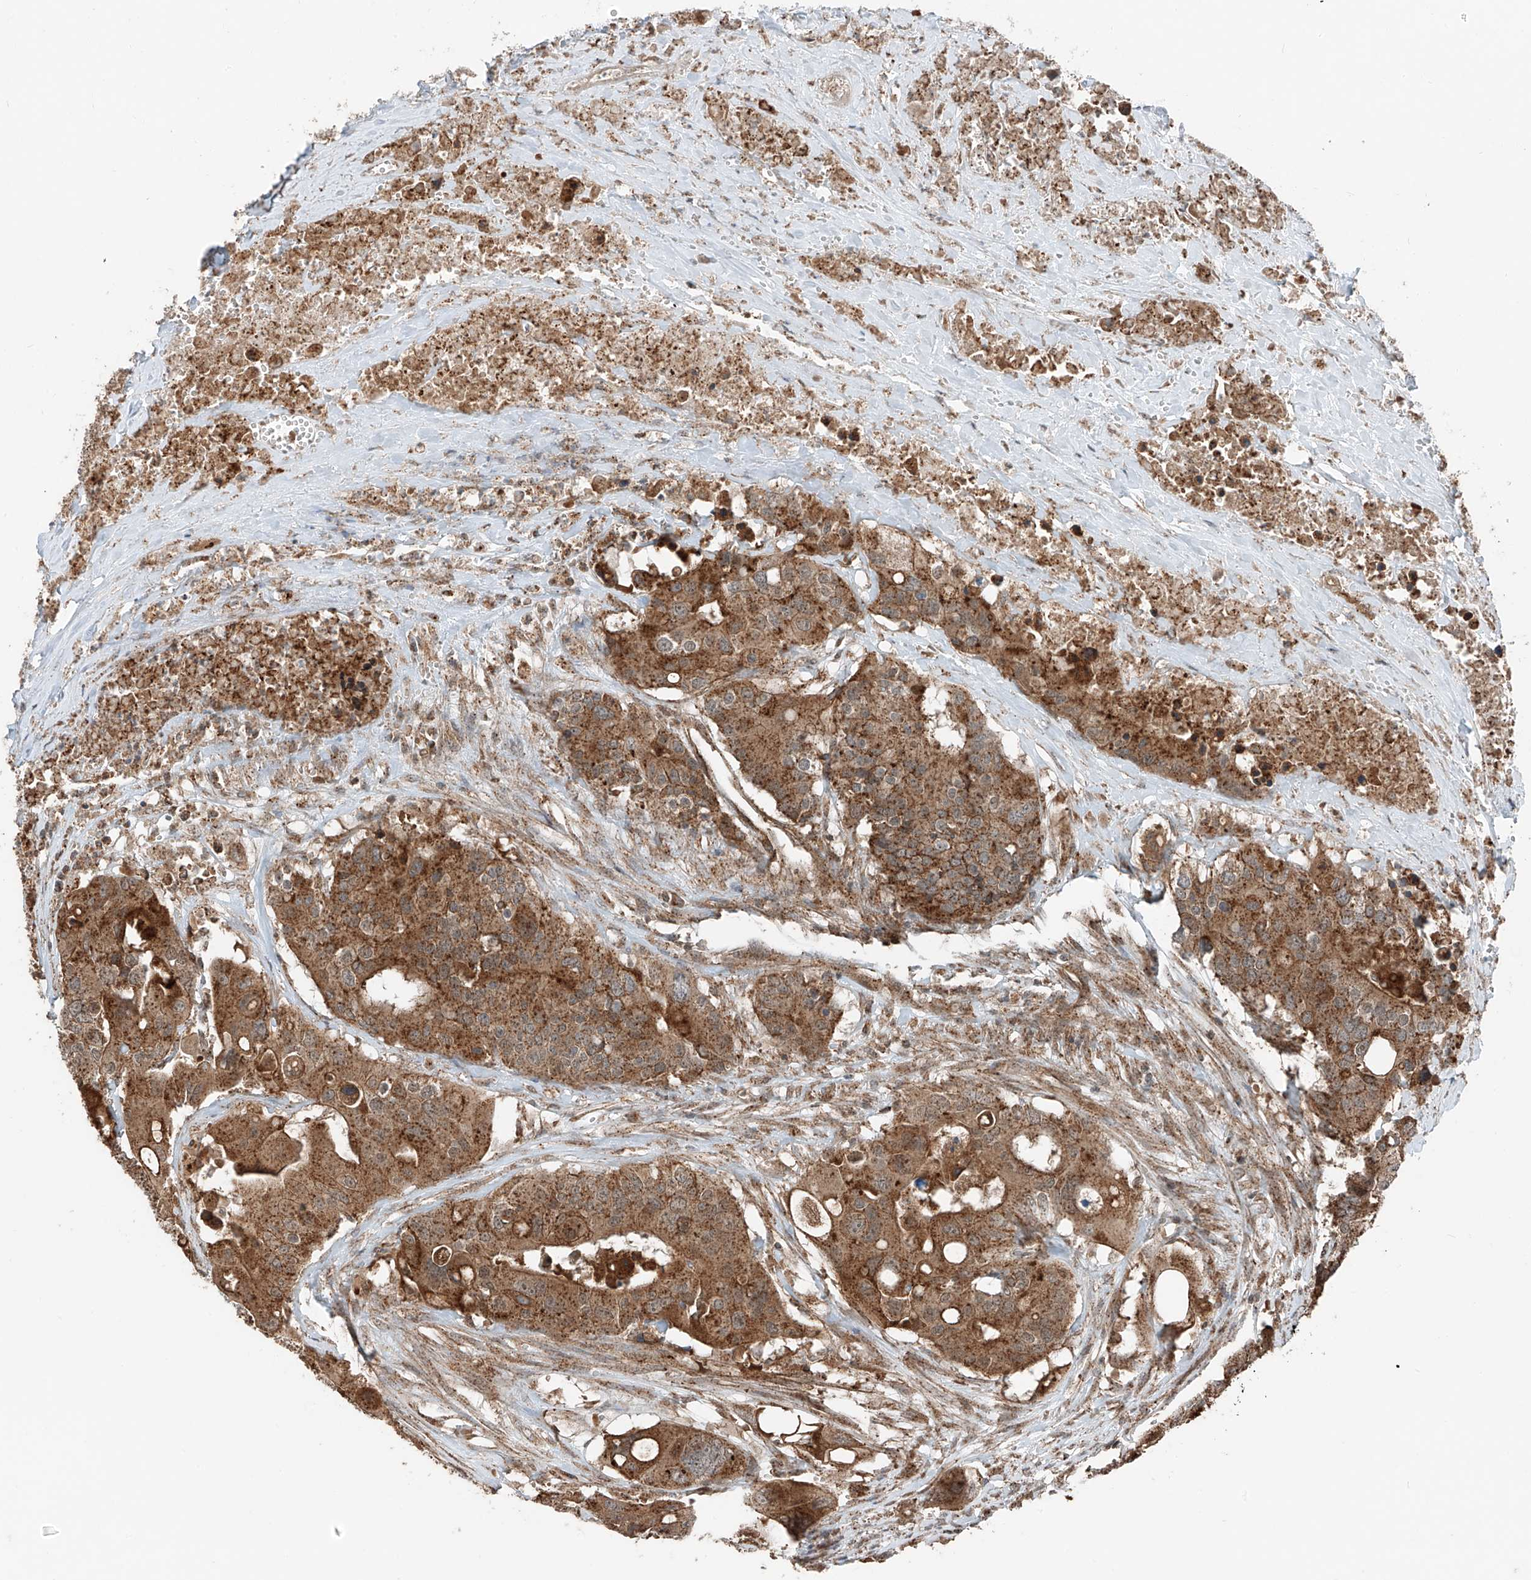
{"staining": {"intensity": "moderate", "quantity": ">75%", "location": "cytoplasmic/membranous"}, "tissue": "colorectal cancer", "cell_type": "Tumor cells", "image_type": "cancer", "snomed": [{"axis": "morphology", "description": "Adenocarcinoma, NOS"}, {"axis": "topography", "description": "Colon"}], "caption": "Colorectal cancer was stained to show a protein in brown. There is medium levels of moderate cytoplasmic/membranous staining in approximately >75% of tumor cells.", "gene": "CEP162", "patient": {"sex": "male", "age": 77}}